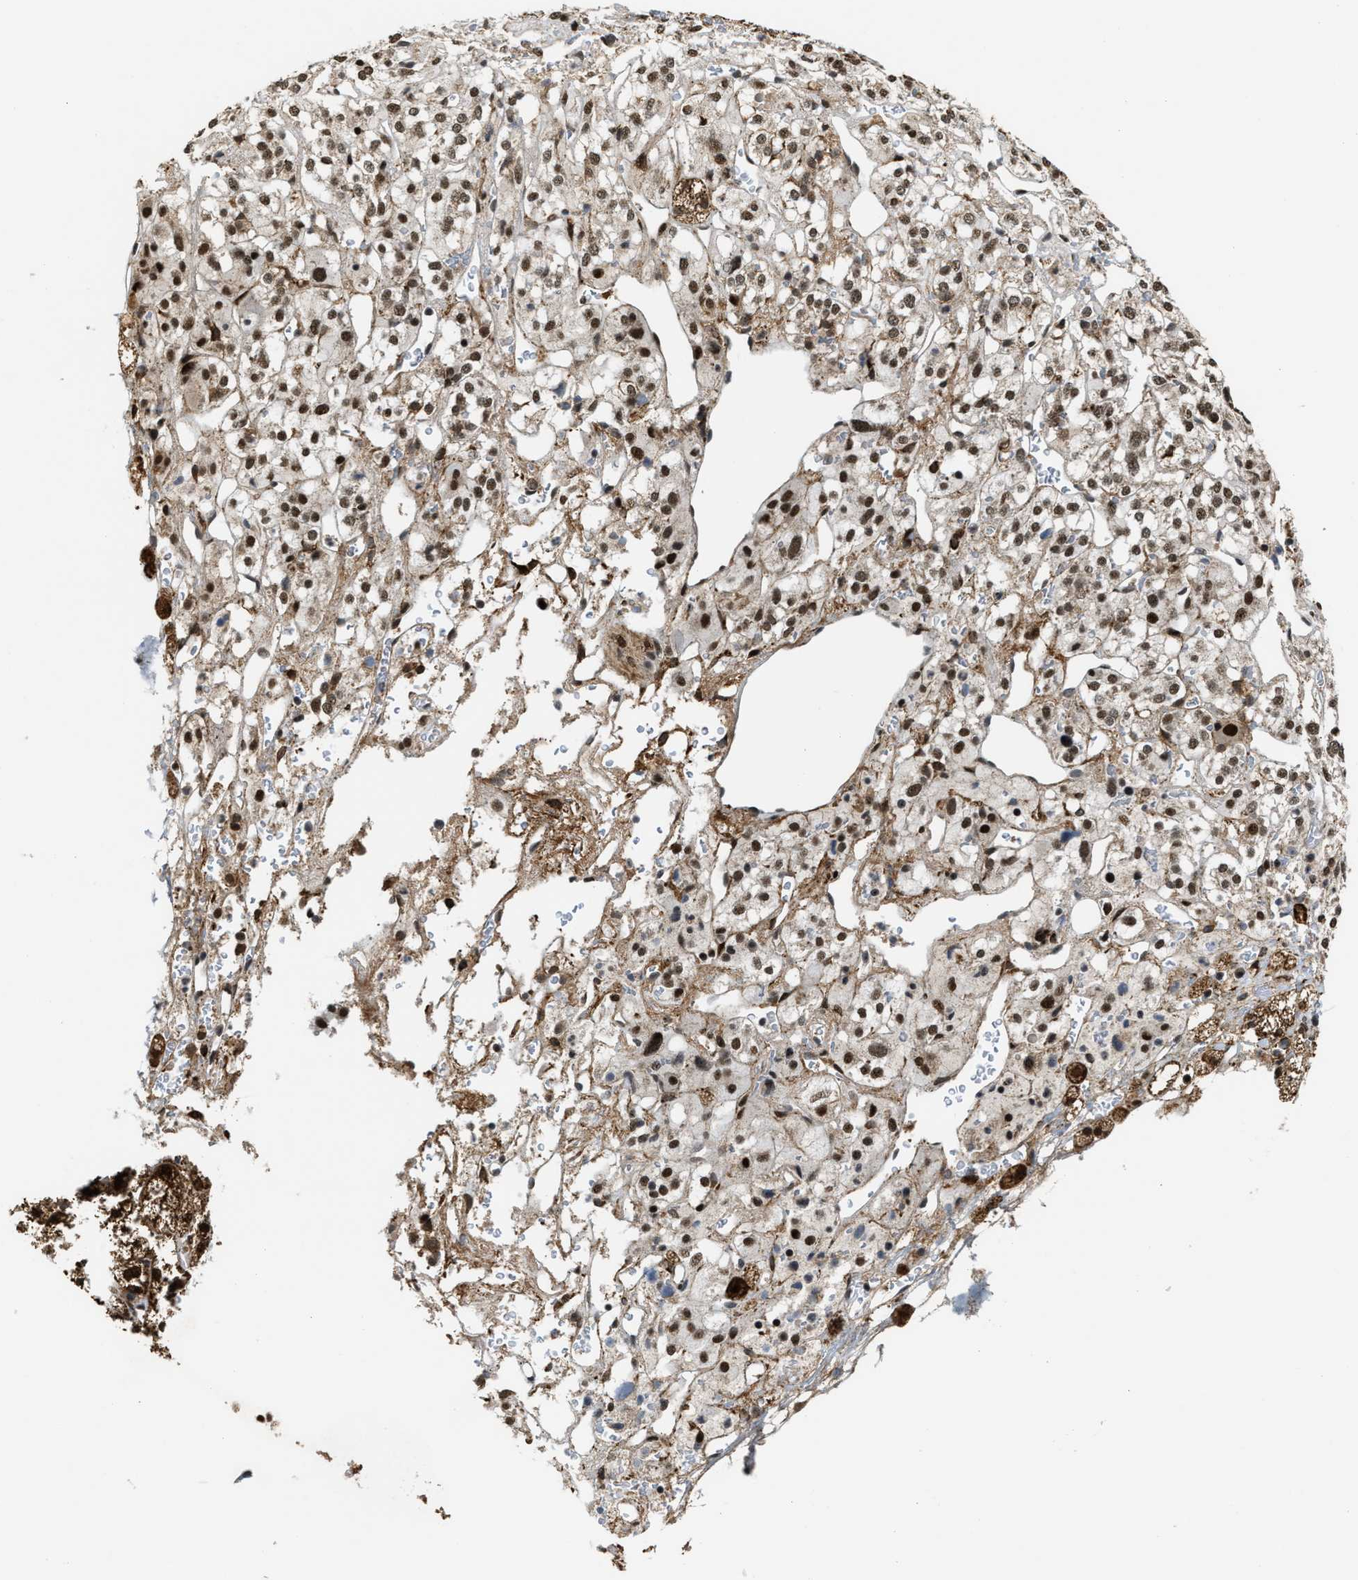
{"staining": {"intensity": "strong", "quantity": ">75%", "location": "cytoplasmic/membranous,nuclear"}, "tissue": "adrenal gland", "cell_type": "Glandular cells", "image_type": "normal", "snomed": [{"axis": "morphology", "description": "Normal tissue, NOS"}, {"axis": "topography", "description": "Adrenal gland"}], "caption": "A brown stain highlights strong cytoplasmic/membranous,nuclear staining of a protein in glandular cells of normal adrenal gland. (DAB (3,3'-diaminobenzidine) = brown stain, brightfield microscopy at high magnification).", "gene": "ZNF250", "patient": {"sex": "male", "age": 56}}